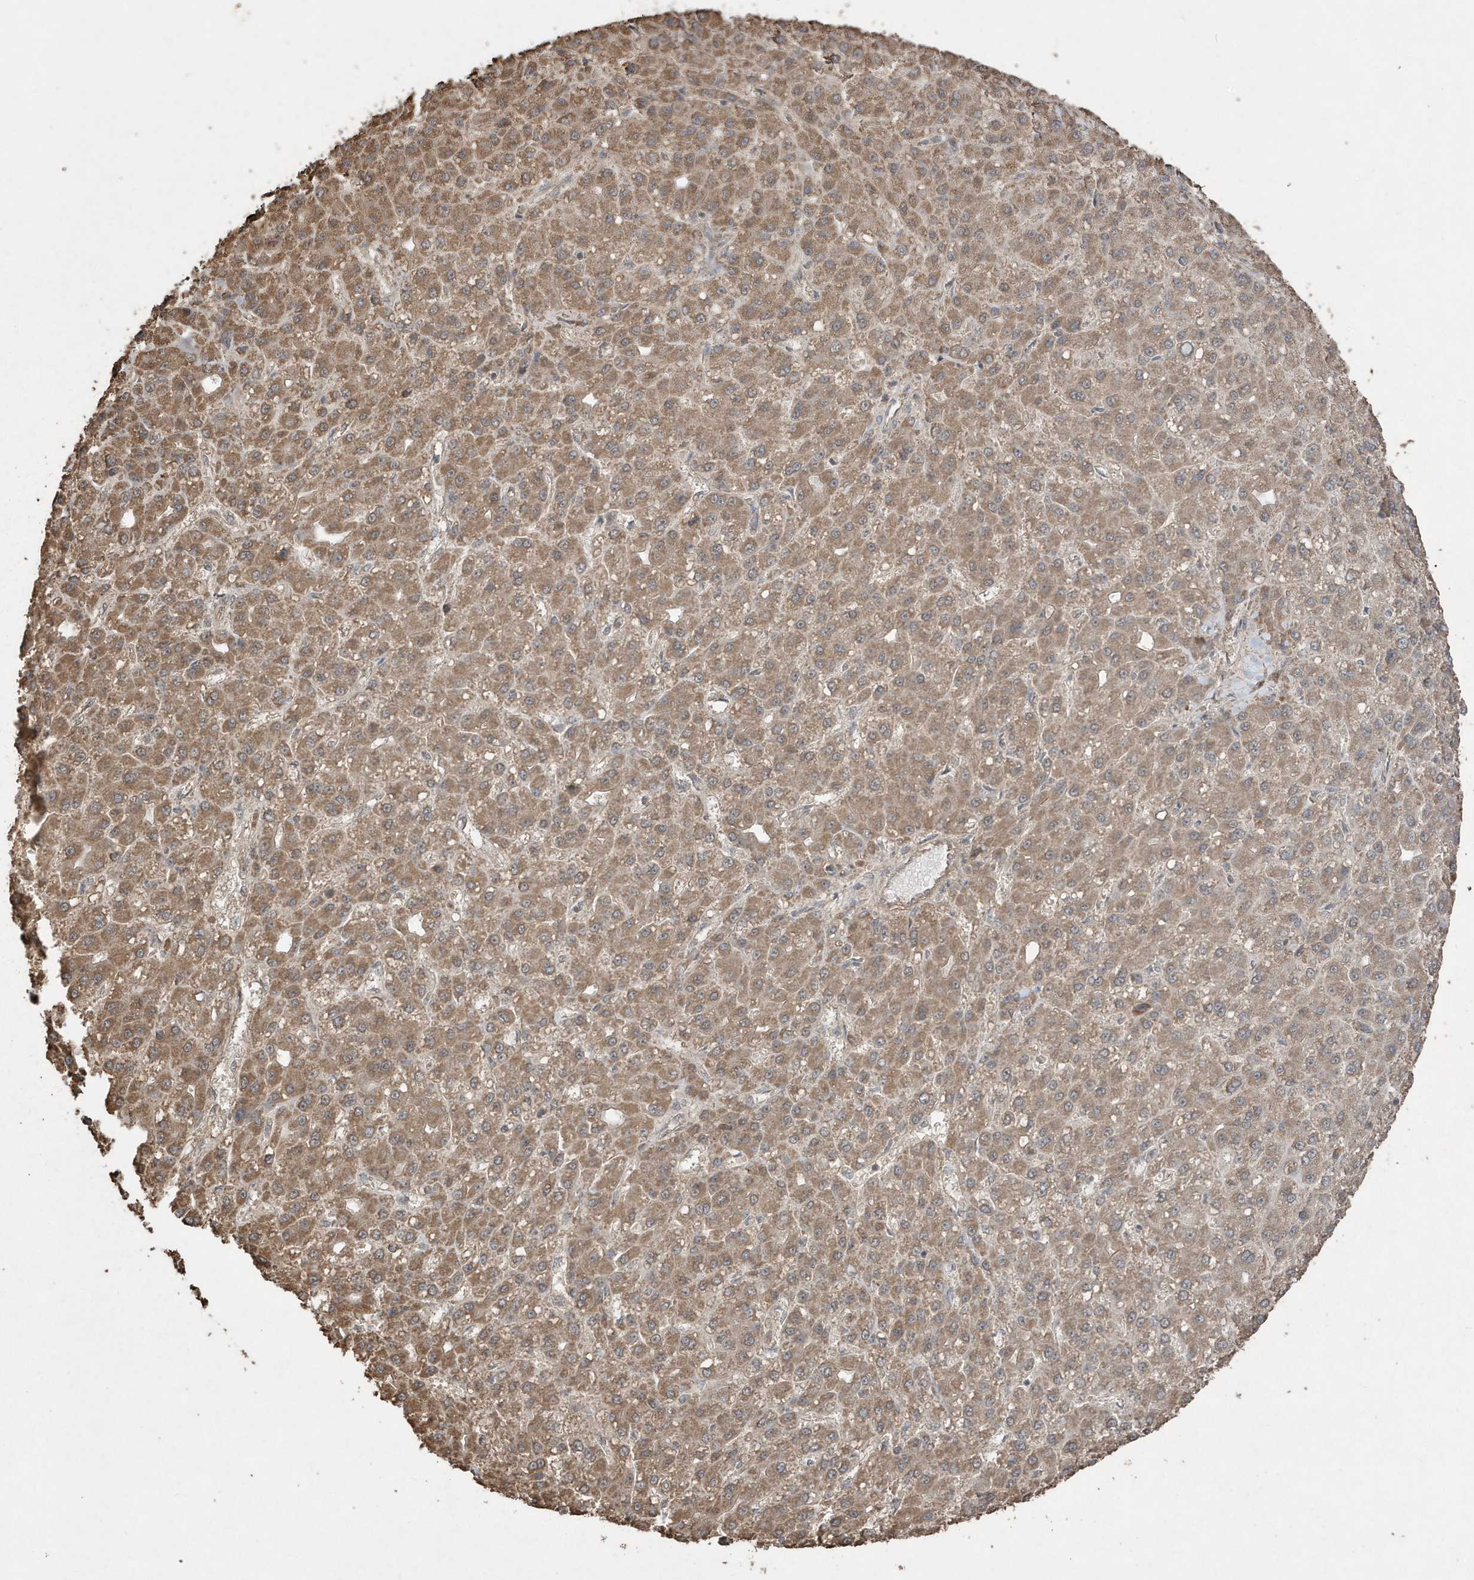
{"staining": {"intensity": "moderate", "quantity": ">75%", "location": "cytoplasmic/membranous"}, "tissue": "liver cancer", "cell_type": "Tumor cells", "image_type": "cancer", "snomed": [{"axis": "morphology", "description": "Carcinoma, Hepatocellular, NOS"}, {"axis": "topography", "description": "Liver"}], "caption": "Approximately >75% of tumor cells in liver cancer demonstrate moderate cytoplasmic/membranous protein expression as visualized by brown immunohistochemical staining.", "gene": "PAXBP1", "patient": {"sex": "male", "age": 67}}